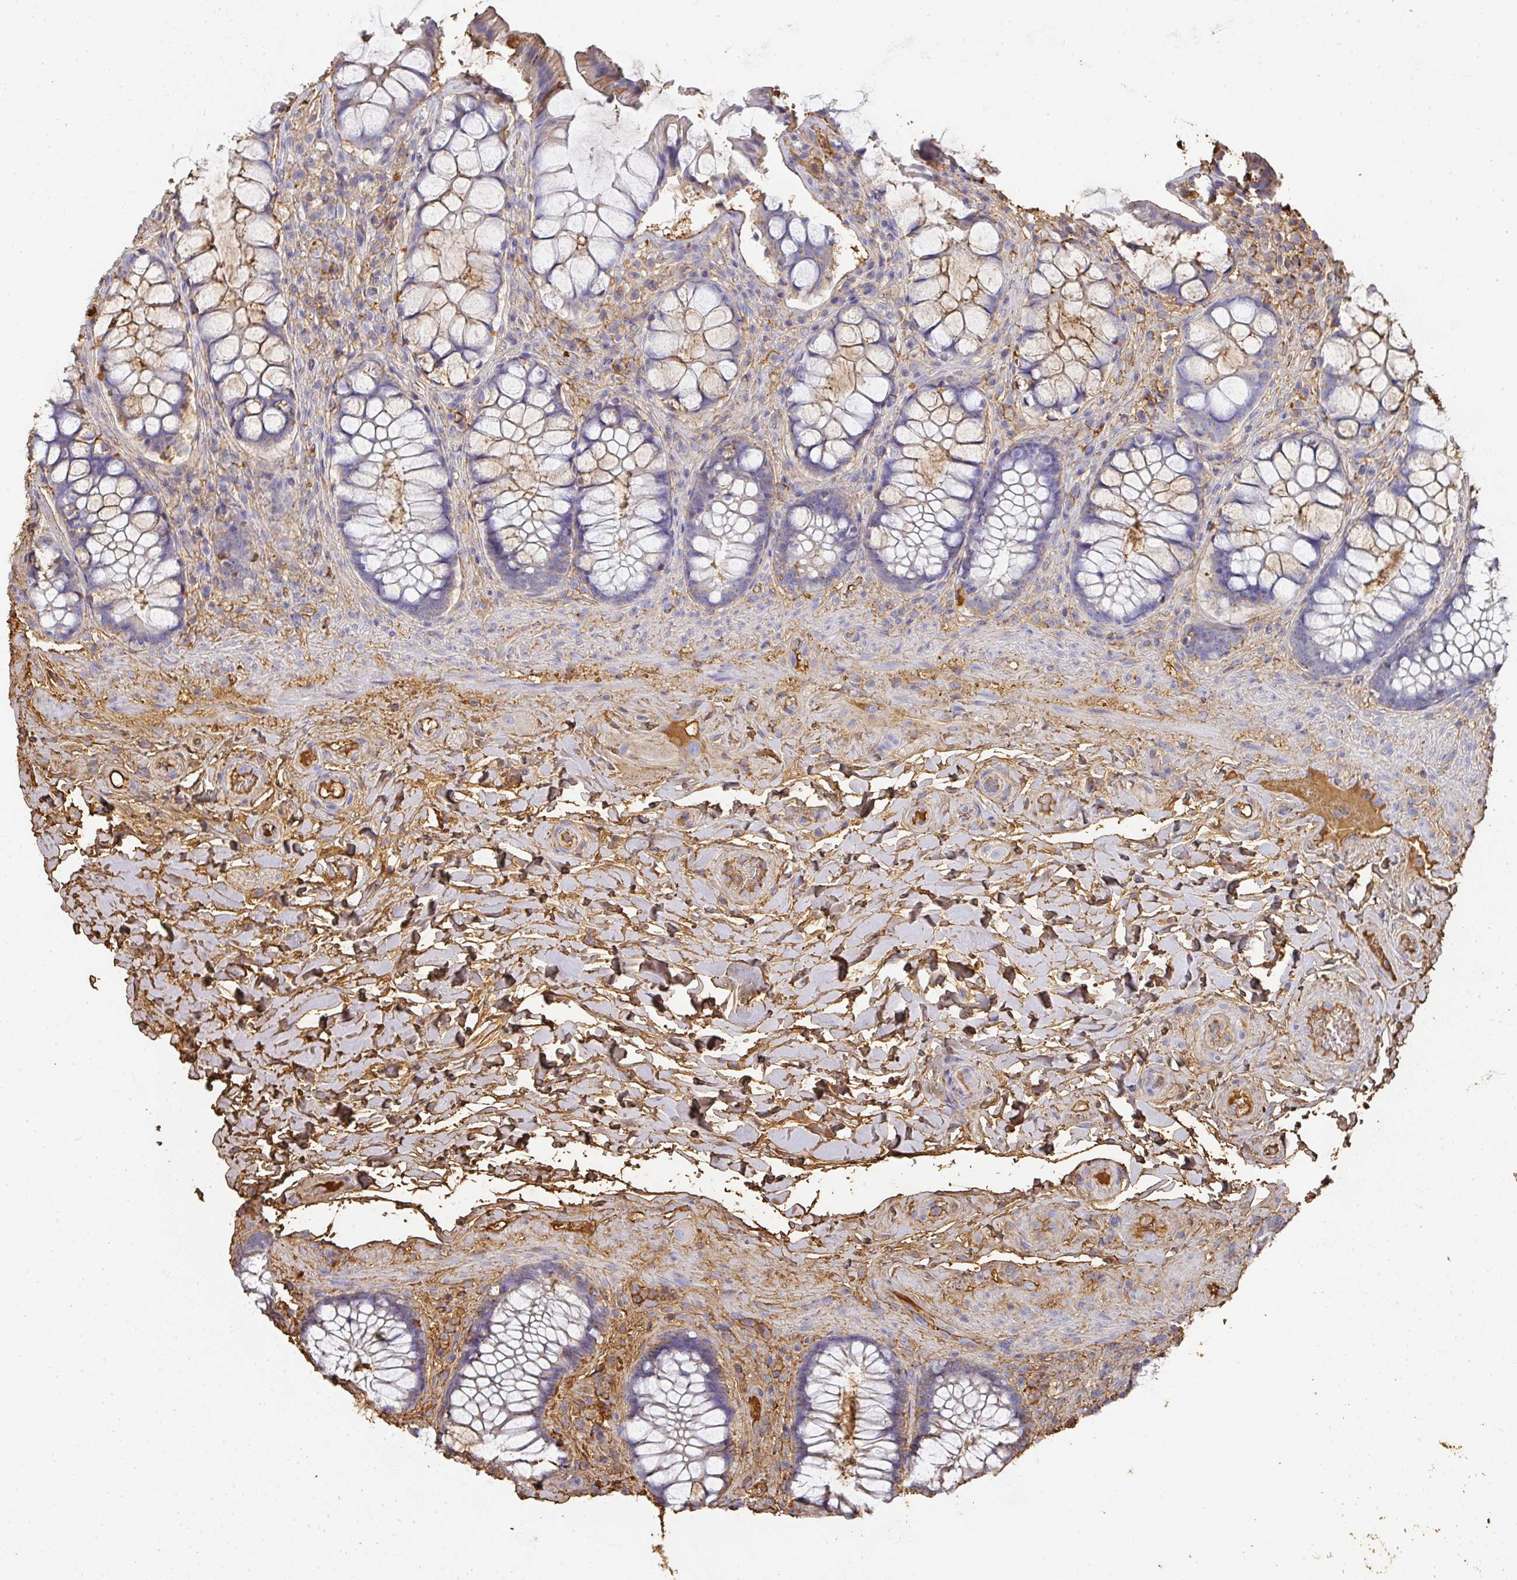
{"staining": {"intensity": "negative", "quantity": "none", "location": "none"}, "tissue": "rectum", "cell_type": "Glandular cells", "image_type": "normal", "snomed": [{"axis": "morphology", "description": "Normal tissue, NOS"}, {"axis": "topography", "description": "Rectum"}], "caption": "This is a image of IHC staining of benign rectum, which shows no positivity in glandular cells. The staining is performed using DAB brown chromogen with nuclei counter-stained in using hematoxylin.", "gene": "ALB", "patient": {"sex": "female", "age": 58}}